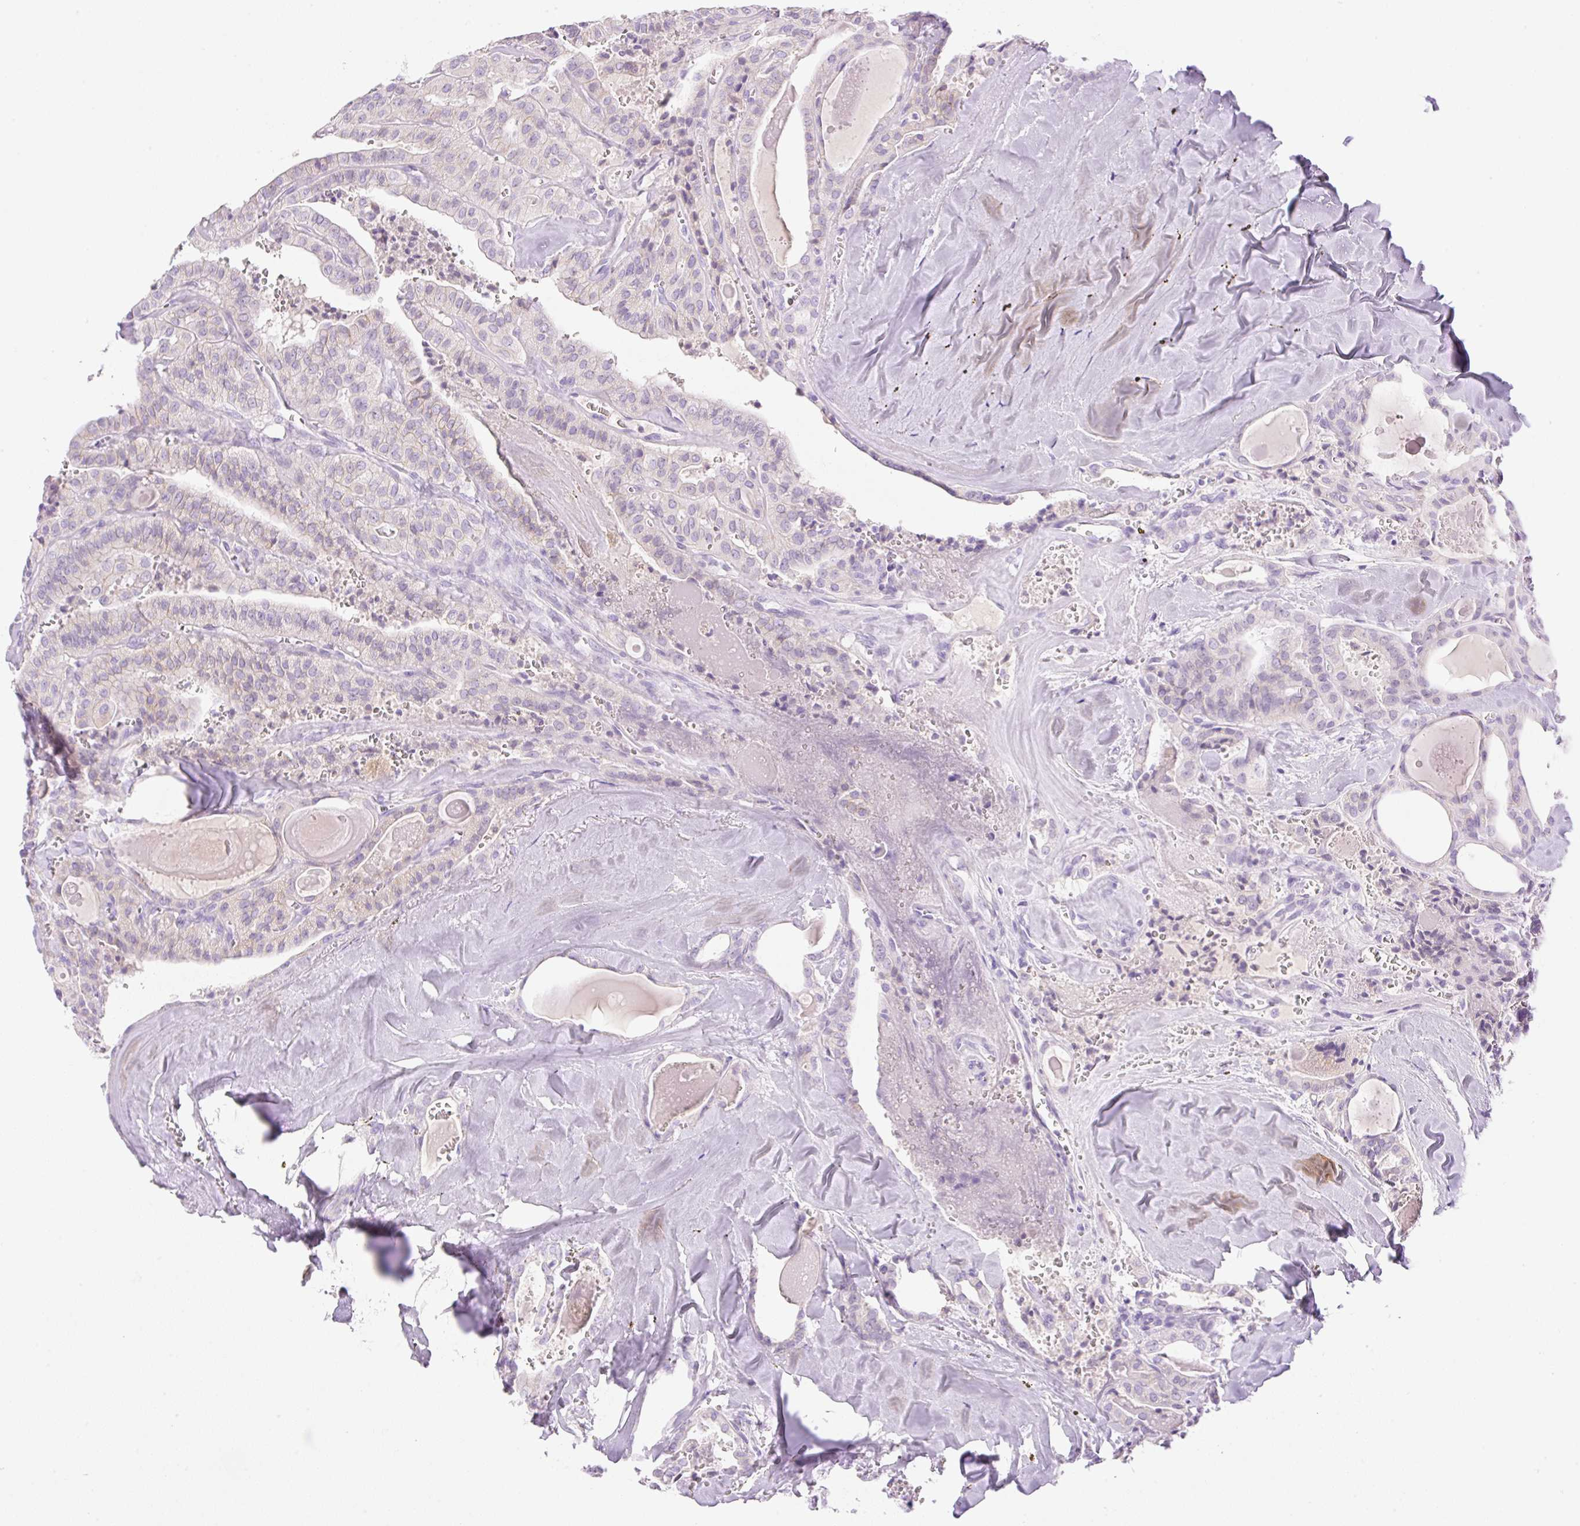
{"staining": {"intensity": "weak", "quantity": "25%-75%", "location": "cytoplasmic/membranous"}, "tissue": "thyroid cancer", "cell_type": "Tumor cells", "image_type": "cancer", "snomed": [{"axis": "morphology", "description": "Papillary adenocarcinoma, NOS"}, {"axis": "topography", "description": "Thyroid gland"}], "caption": "Immunohistochemical staining of papillary adenocarcinoma (thyroid) displays weak cytoplasmic/membranous protein positivity in approximately 25%-75% of tumor cells.", "gene": "PALM3", "patient": {"sex": "male", "age": 52}}